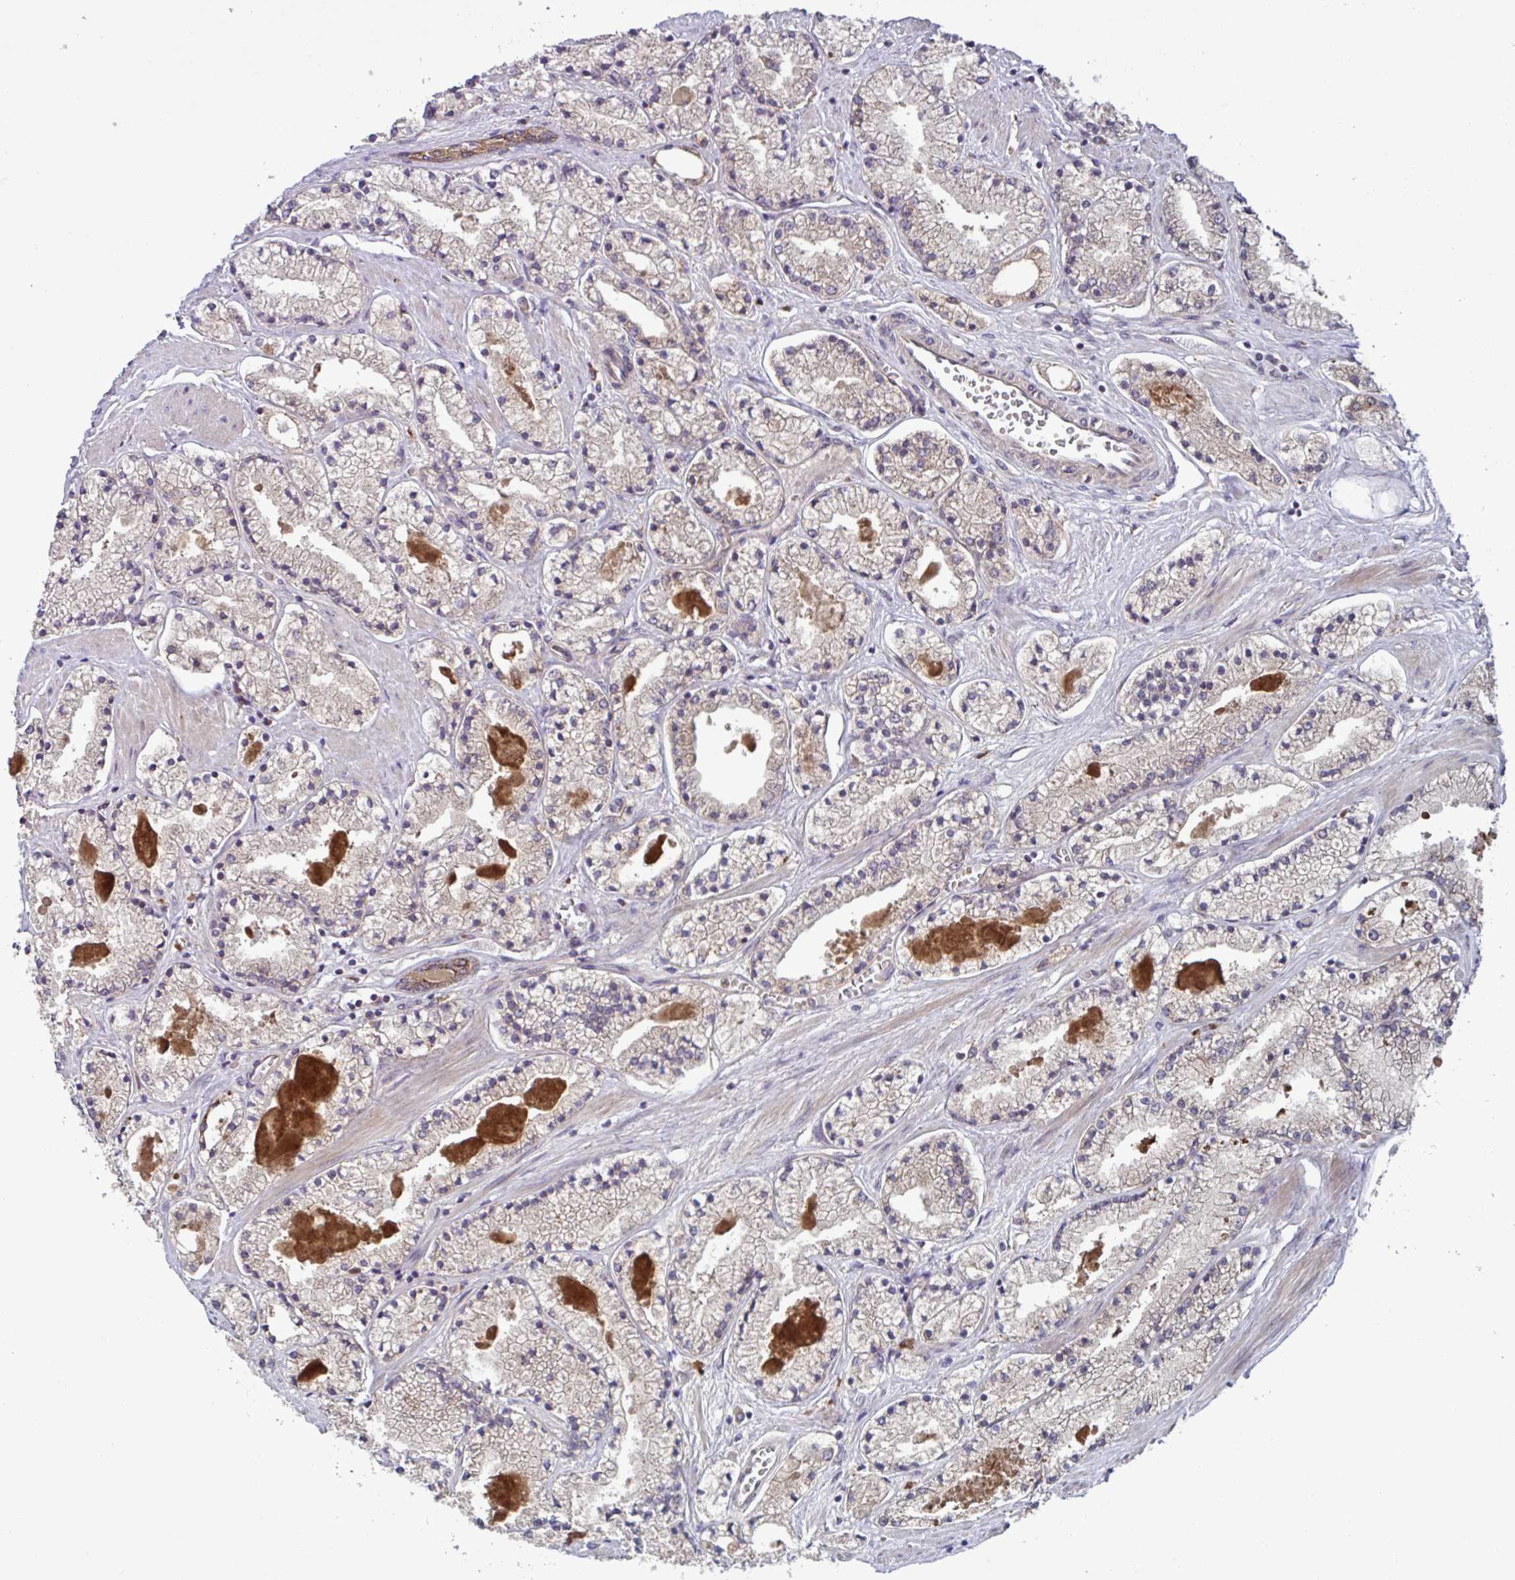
{"staining": {"intensity": "moderate", "quantity": "25%-75%", "location": "cytoplasmic/membranous"}, "tissue": "prostate cancer", "cell_type": "Tumor cells", "image_type": "cancer", "snomed": [{"axis": "morphology", "description": "Adenocarcinoma, High grade"}, {"axis": "topography", "description": "Prostate"}], "caption": "Approximately 25%-75% of tumor cells in prostate adenocarcinoma (high-grade) show moderate cytoplasmic/membranous protein expression as visualized by brown immunohistochemical staining.", "gene": "GLTP", "patient": {"sex": "male", "age": 63}}